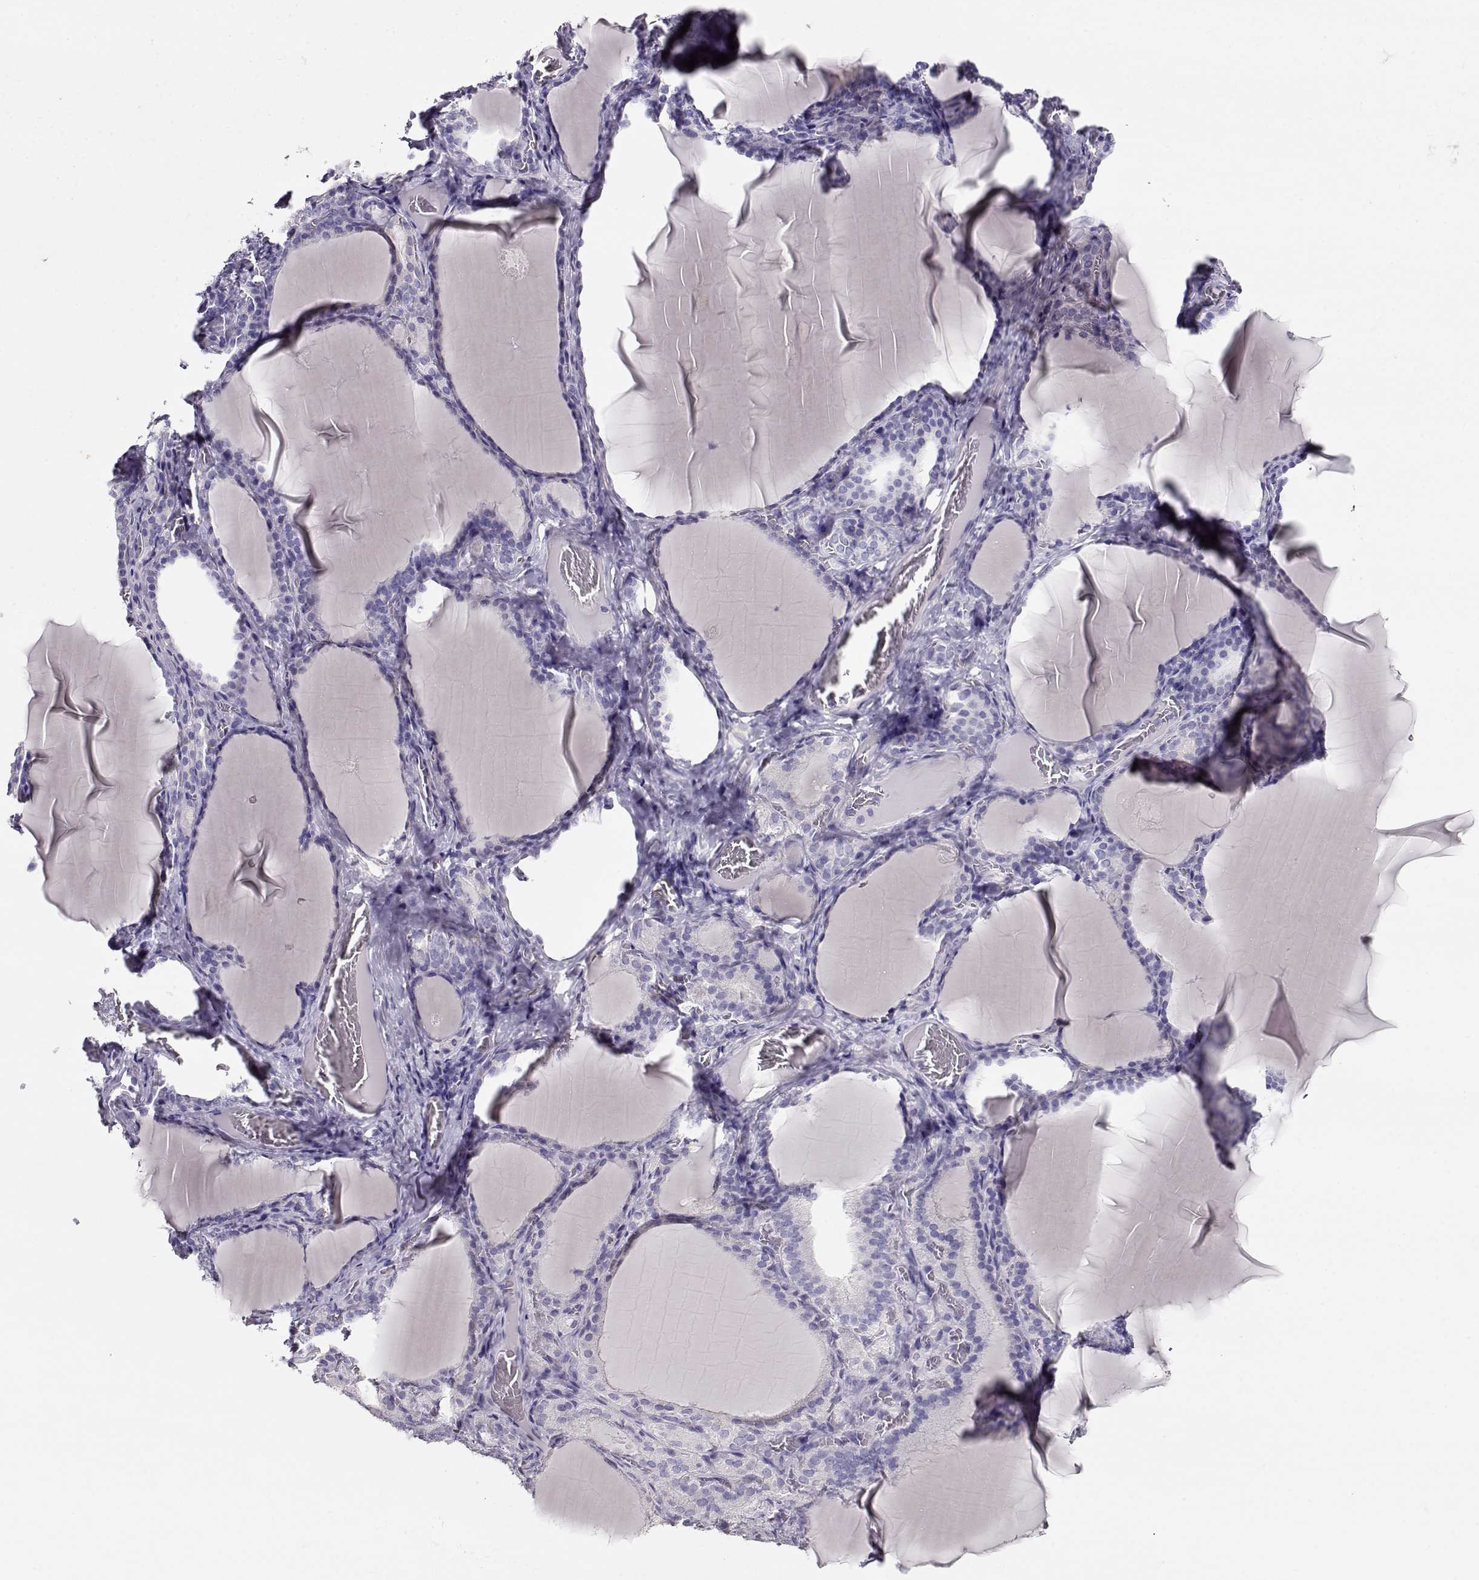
{"staining": {"intensity": "negative", "quantity": "none", "location": "none"}, "tissue": "thyroid gland", "cell_type": "Glandular cells", "image_type": "normal", "snomed": [{"axis": "morphology", "description": "Normal tissue, NOS"}, {"axis": "morphology", "description": "Hyperplasia, NOS"}, {"axis": "topography", "description": "Thyroid gland"}], "caption": "Immunohistochemical staining of benign human thyroid gland shows no significant expression in glandular cells. Nuclei are stained in blue.", "gene": "NDRG4", "patient": {"sex": "female", "age": 27}}